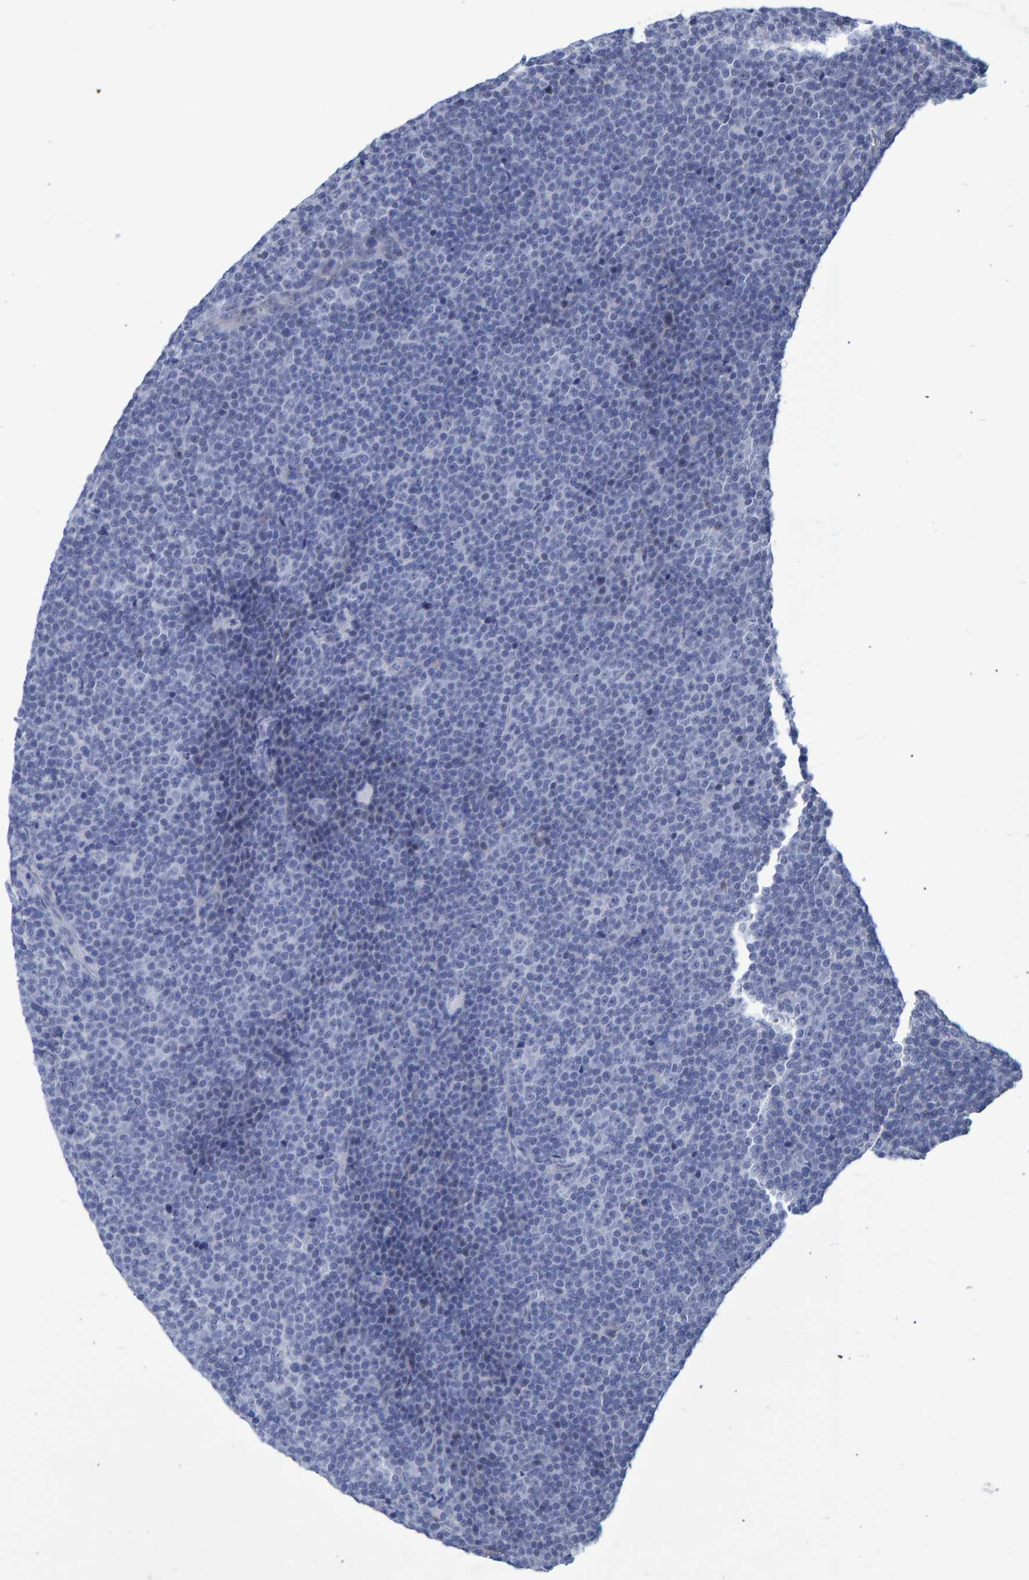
{"staining": {"intensity": "negative", "quantity": "none", "location": "none"}, "tissue": "lymphoma", "cell_type": "Tumor cells", "image_type": "cancer", "snomed": [{"axis": "morphology", "description": "Malignant lymphoma, non-Hodgkin's type, Low grade"}, {"axis": "topography", "description": "Lymph node"}], "caption": "The immunohistochemistry photomicrograph has no significant positivity in tumor cells of lymphoma tissue.", "gene": "PROCA1", "patient": {"sex": "female", "age": 67}}